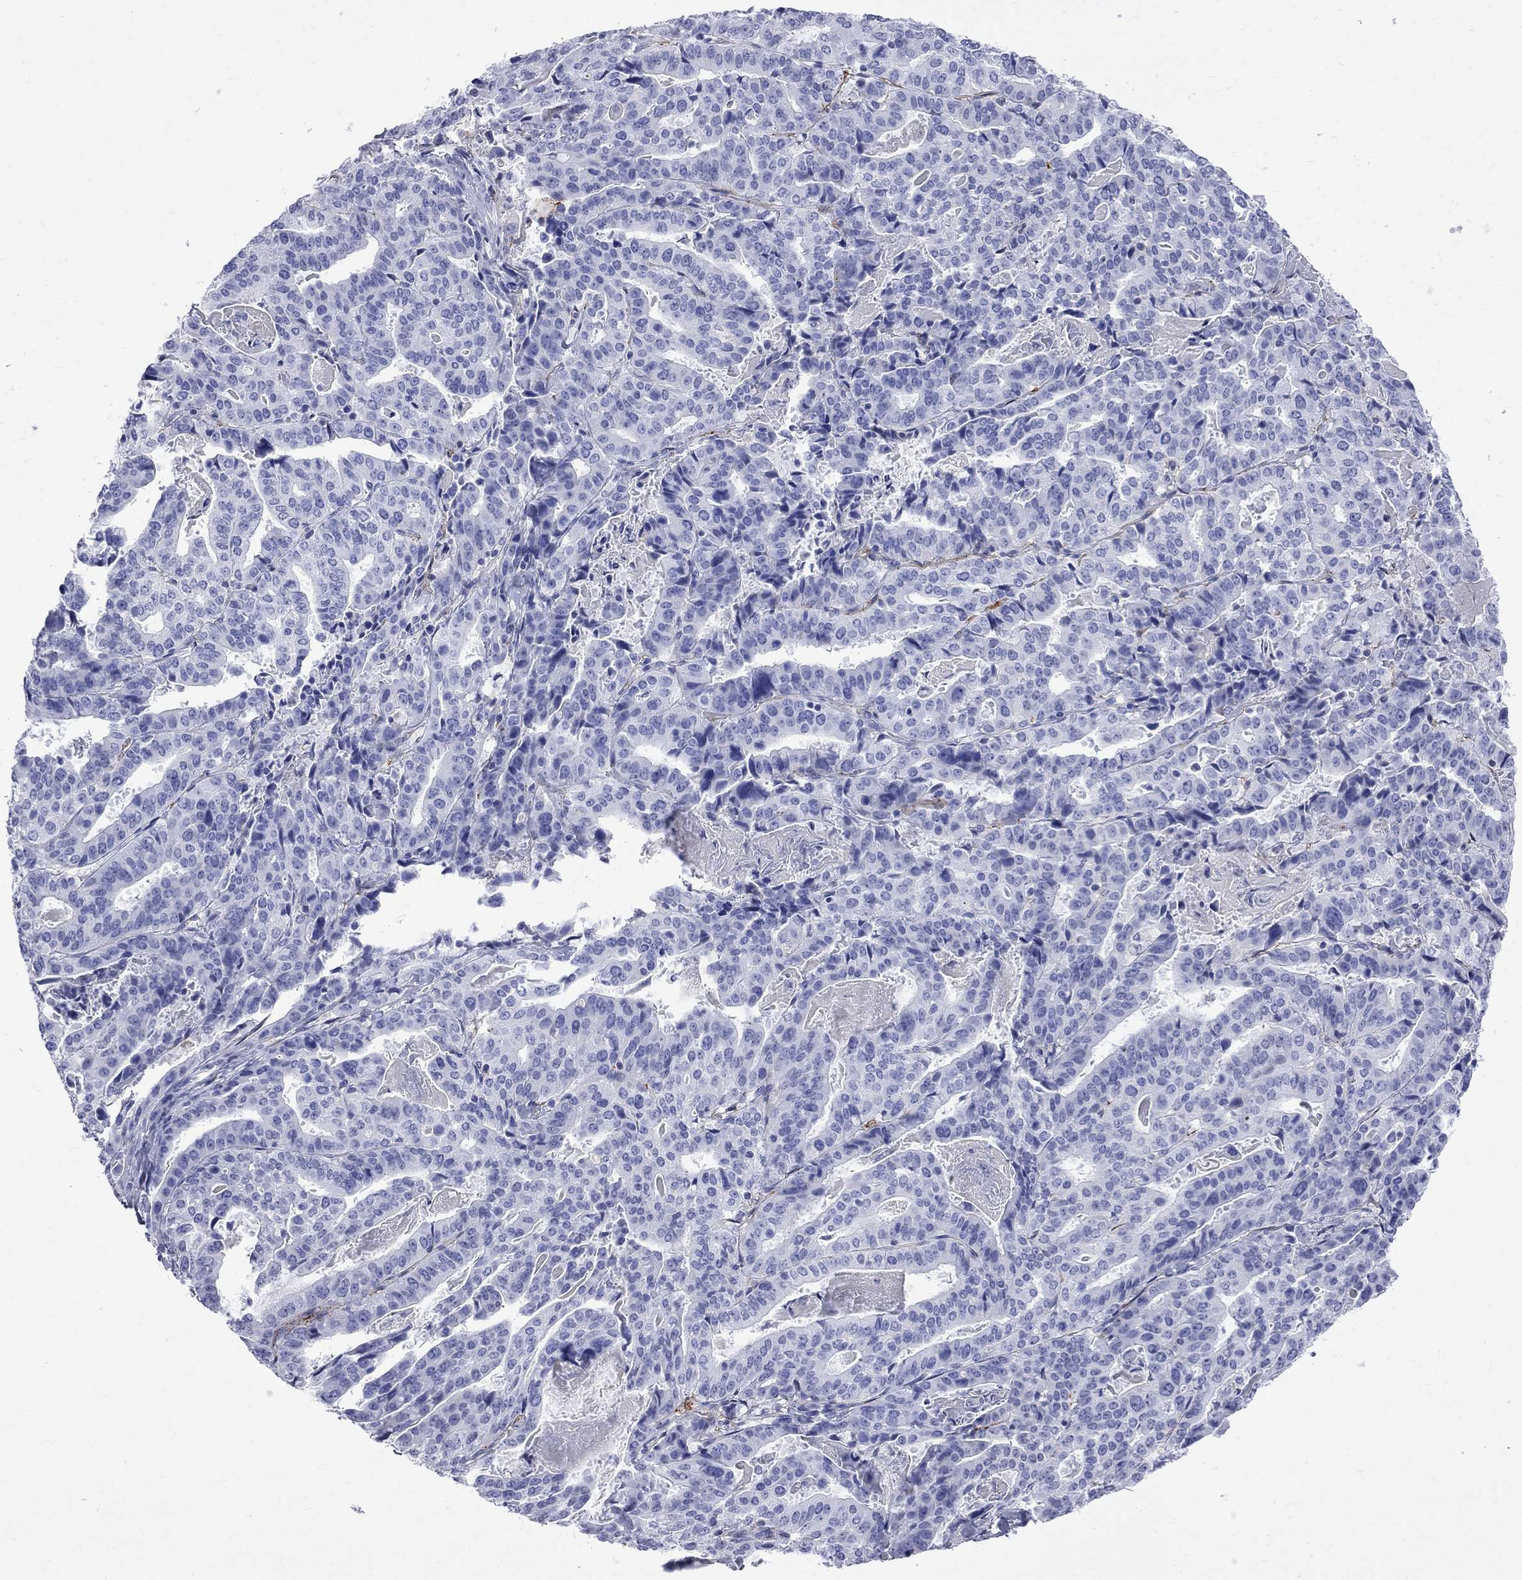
{"staining": {"intensity": "negative", "quantity": "none", "location": "none"}, "tissue": "stomach cancer", "cell_type": "Tumor cells", "image_type": "cancer", "snomed": [{"axis": "morphology", "description": "Adenocarcinoma, NOS"}, {"axis": "topography", "description": "Stomach"}], "caption": "DAB (3,3'-diaminobenzidine) immunohistochemical staining of human adenocarcinoma (stomach) displays no significant expression in tumor cells.", "gene": "S100A3", "patient": {"sex": "male", "age": 48}}